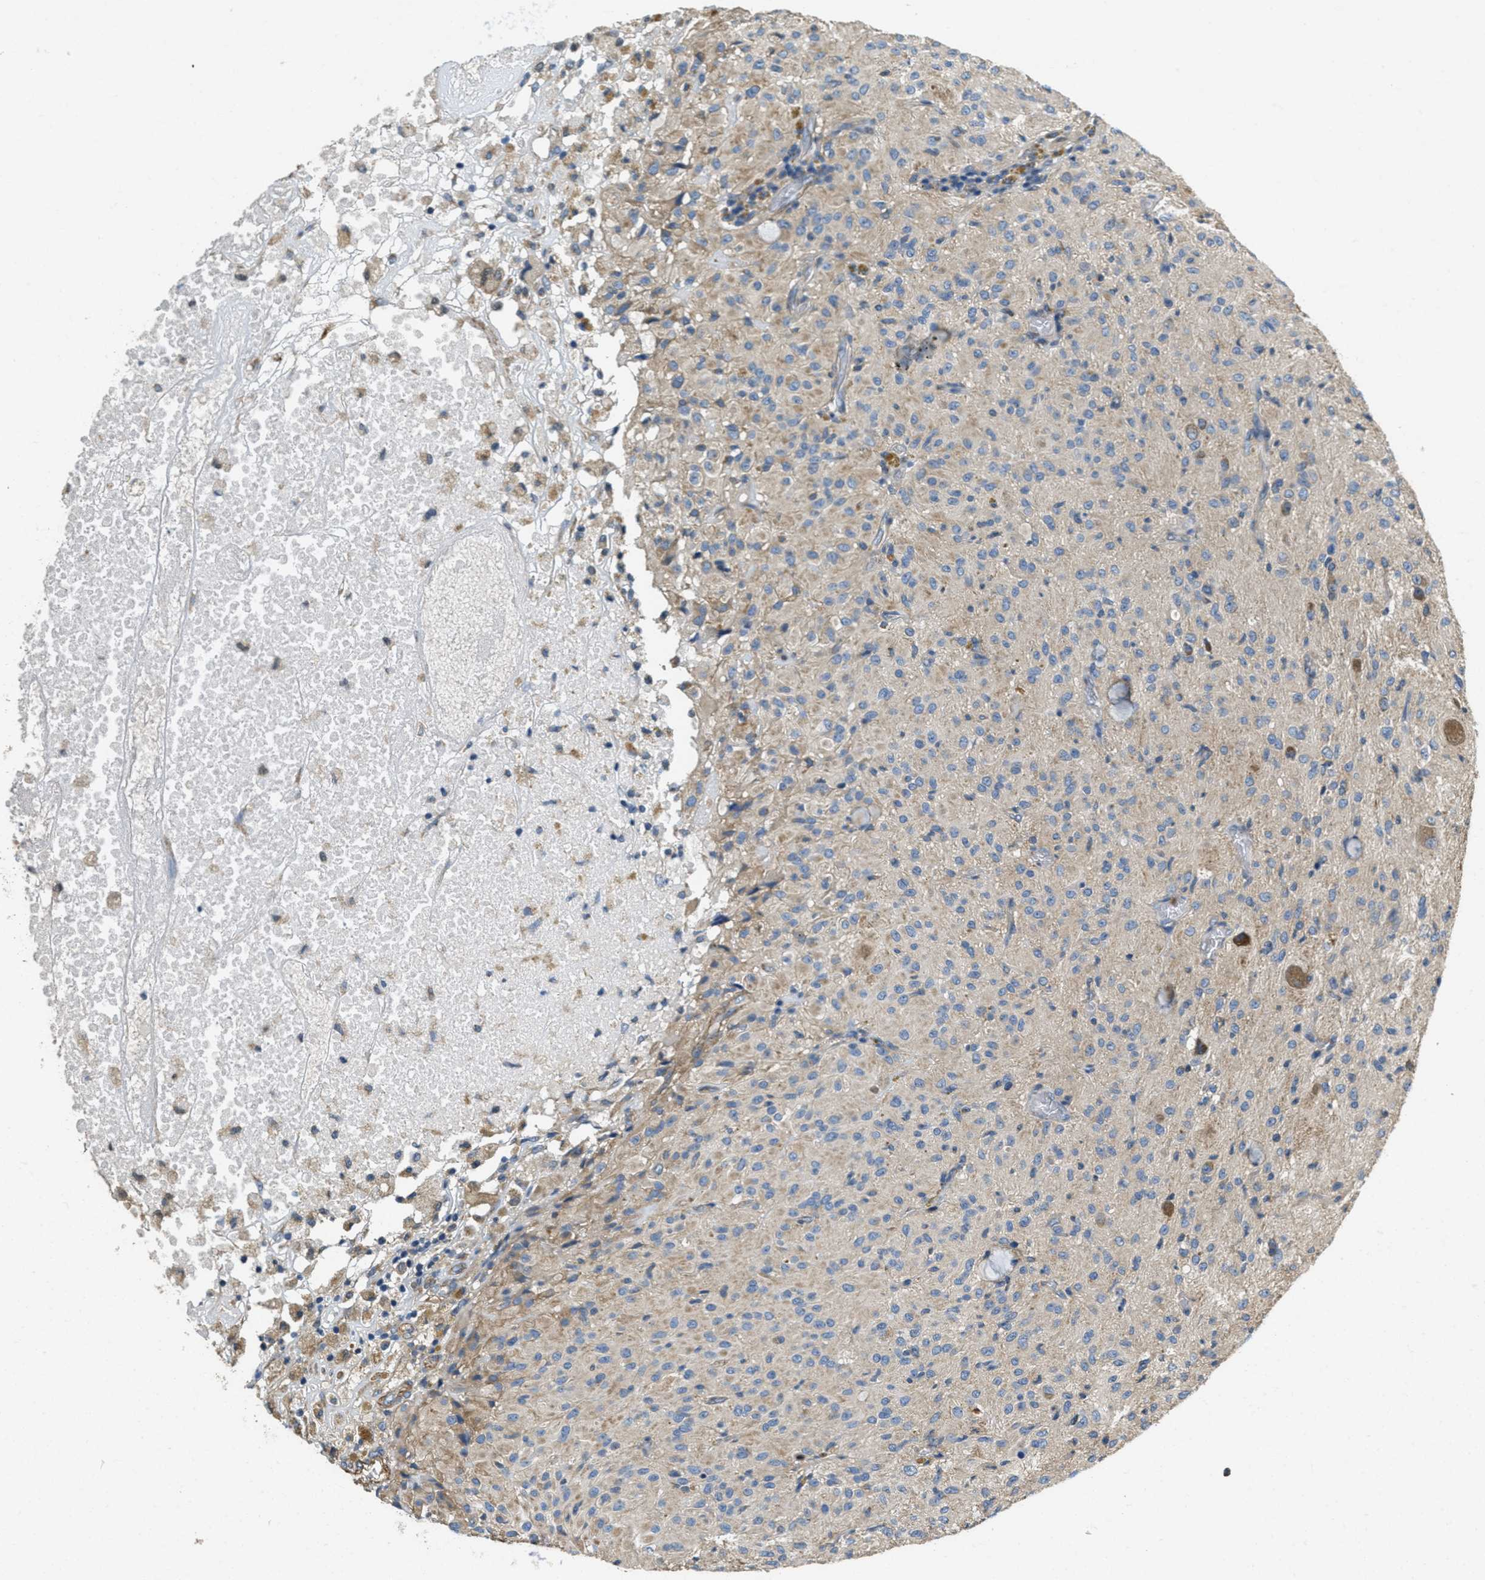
{"staining": {"intensity": "weak", "quantity": "<25%", "location": "cytoplasmic/membranous"}, "tissue": "glioma", "cell_type": "Tumor cells", "image_type": "cancer", "snomed": [{"axis": "morphology", "description": "Glioma, malignant, High grade"}, {"axis": "topography", "description": "Brain"}], "caption": "This micrograph is of glioma stained with IHC to label a protein in brown with the nuclei are counter-stained blue. There is no positivity in tumor cells.", "gene": "TOMM70", "patient": {"sex": "female", "age": 59}}